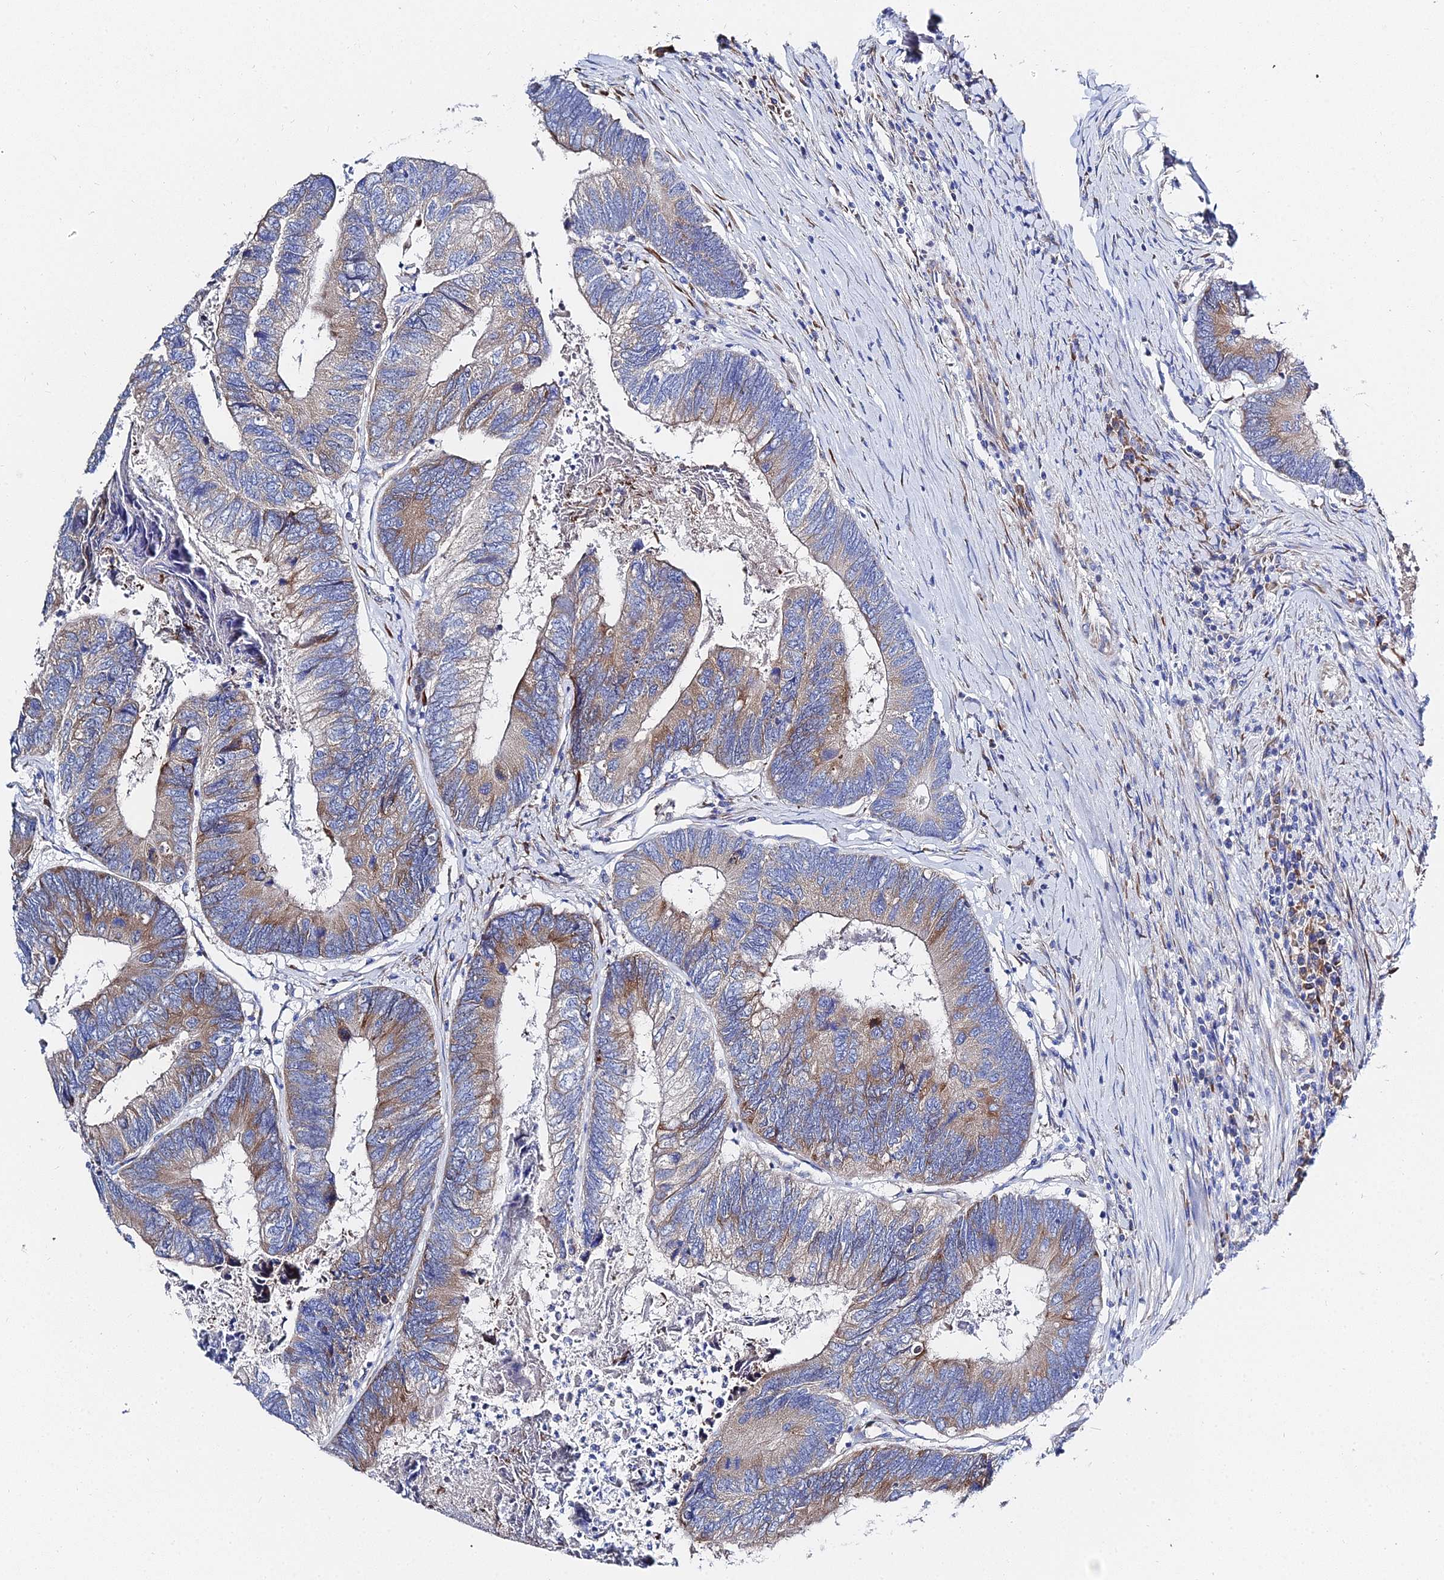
{"staining": {"intensity": "moderate", "quantity": "25%-75%", "location": "cytoplasmic/membranous"}, "tissue": "colorectal cancer", "cell_type": "Tumor cells", "image_type": "cancer", "snomed": [{"axis": "morphology", "description": "Adenocarcinoma, NOS"}, {"axis": "topography", "description": "Colon"}], "caption": "This photomicrograph reveals colorectal cancer stained with immunohistochemistry to label a protein in brown. The cytoplasmic/membranous of tumor cells show moderate positivity for the protein. Nuclei are counter-stained blue.", "gene": "PTTG1", "patient": {"sex": "female", "age": 67}}